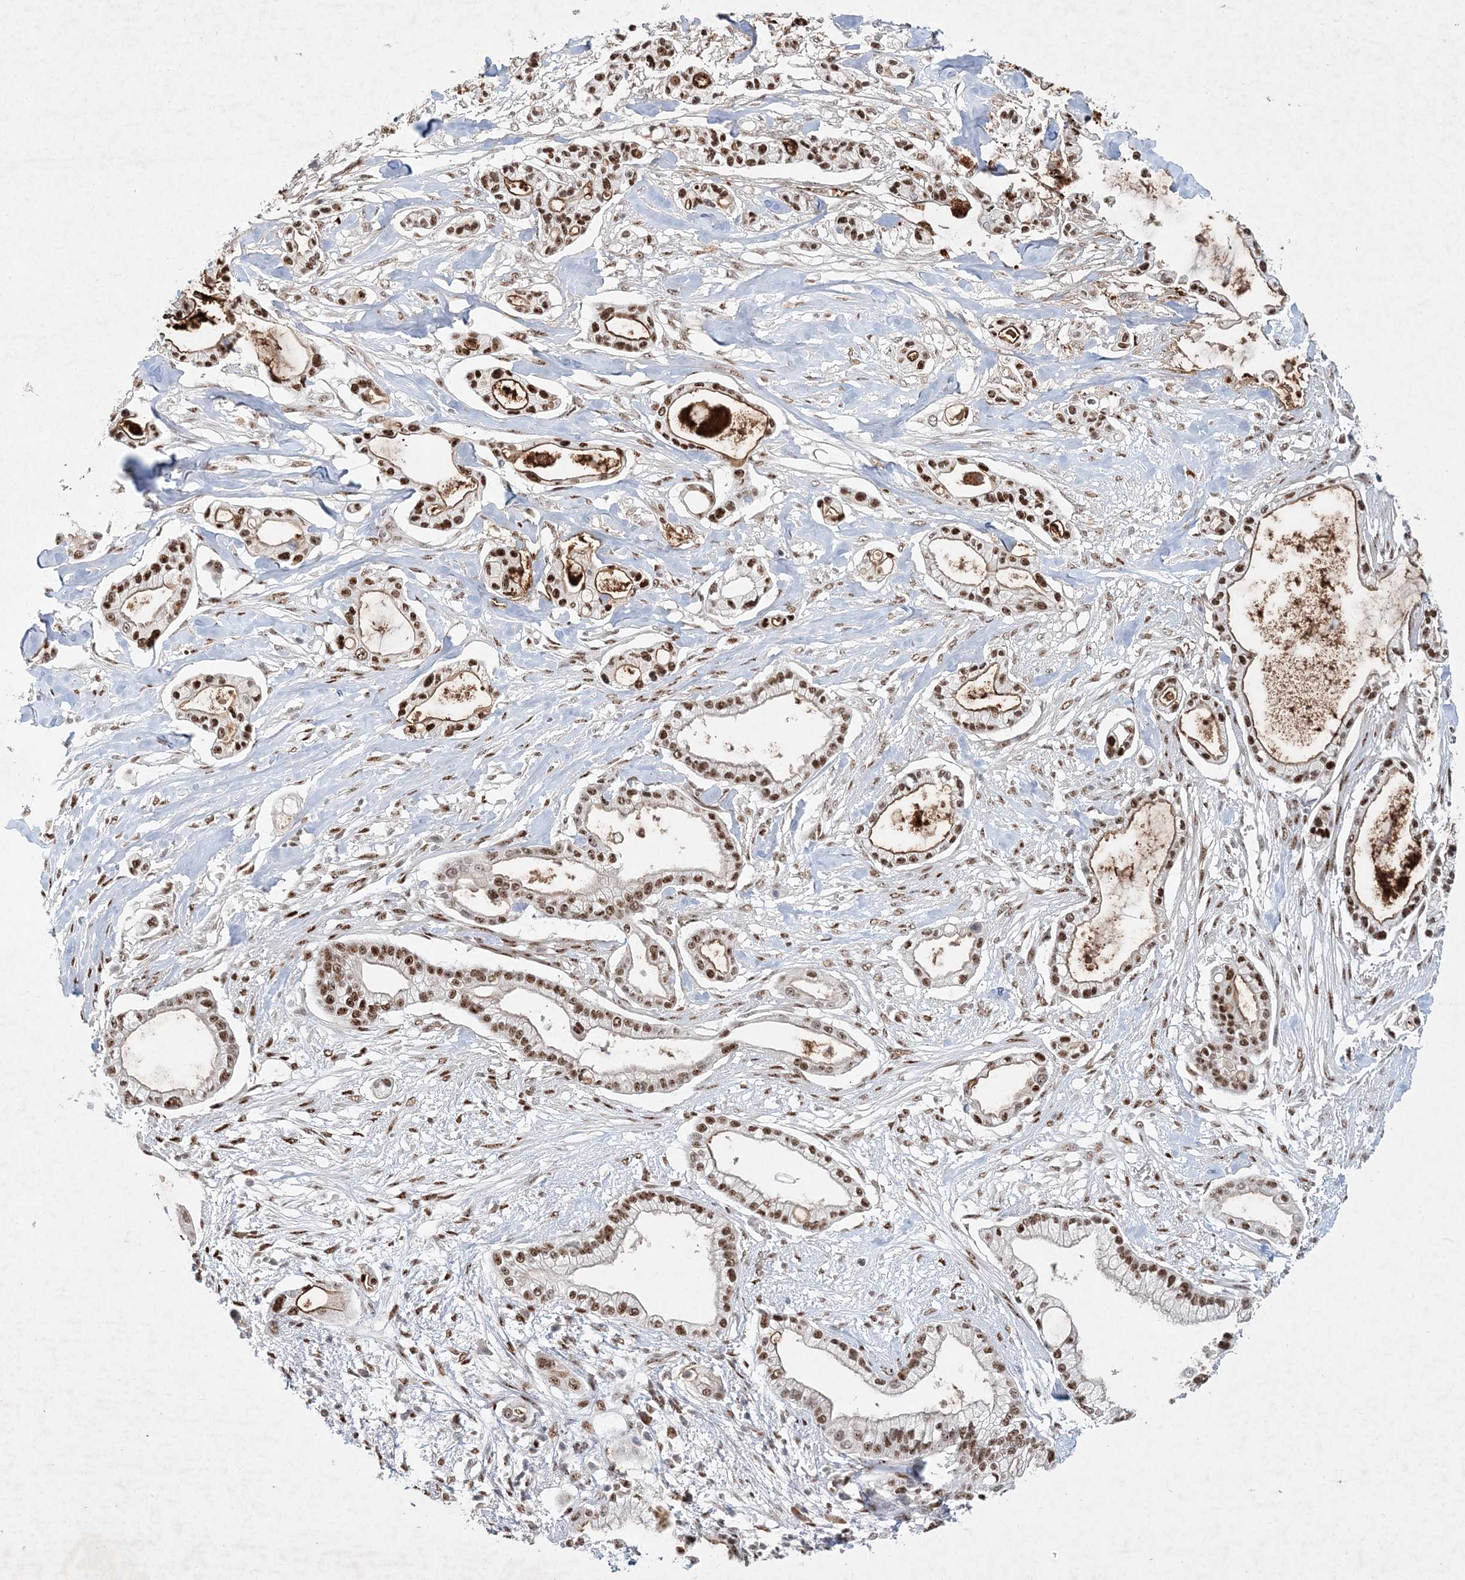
{"staining": {"intensity": "moderate", "quantity": ">75%", "location": "cytoplasmic/membranous,nuclear"}, "tissue": "pancreatic cancer", "cell_type": "Tumor cells", "image_type": "cancer", "snomed": [{"axis": "morphology", "description": "Adenocarcinoma, NOS"}, {"axis": "topography", "description": "Pancreas"}], "caption": "Protein staining of pancreatic cancer tissue shows moderate cytoplasmic/membranous and nuclear expression in approximately >75% of tumor cells. (Brightfield microscopy of DAB IHC at high magnification).", "gene": "GIN1", "patient": {"sex": "male", "age": 68}}